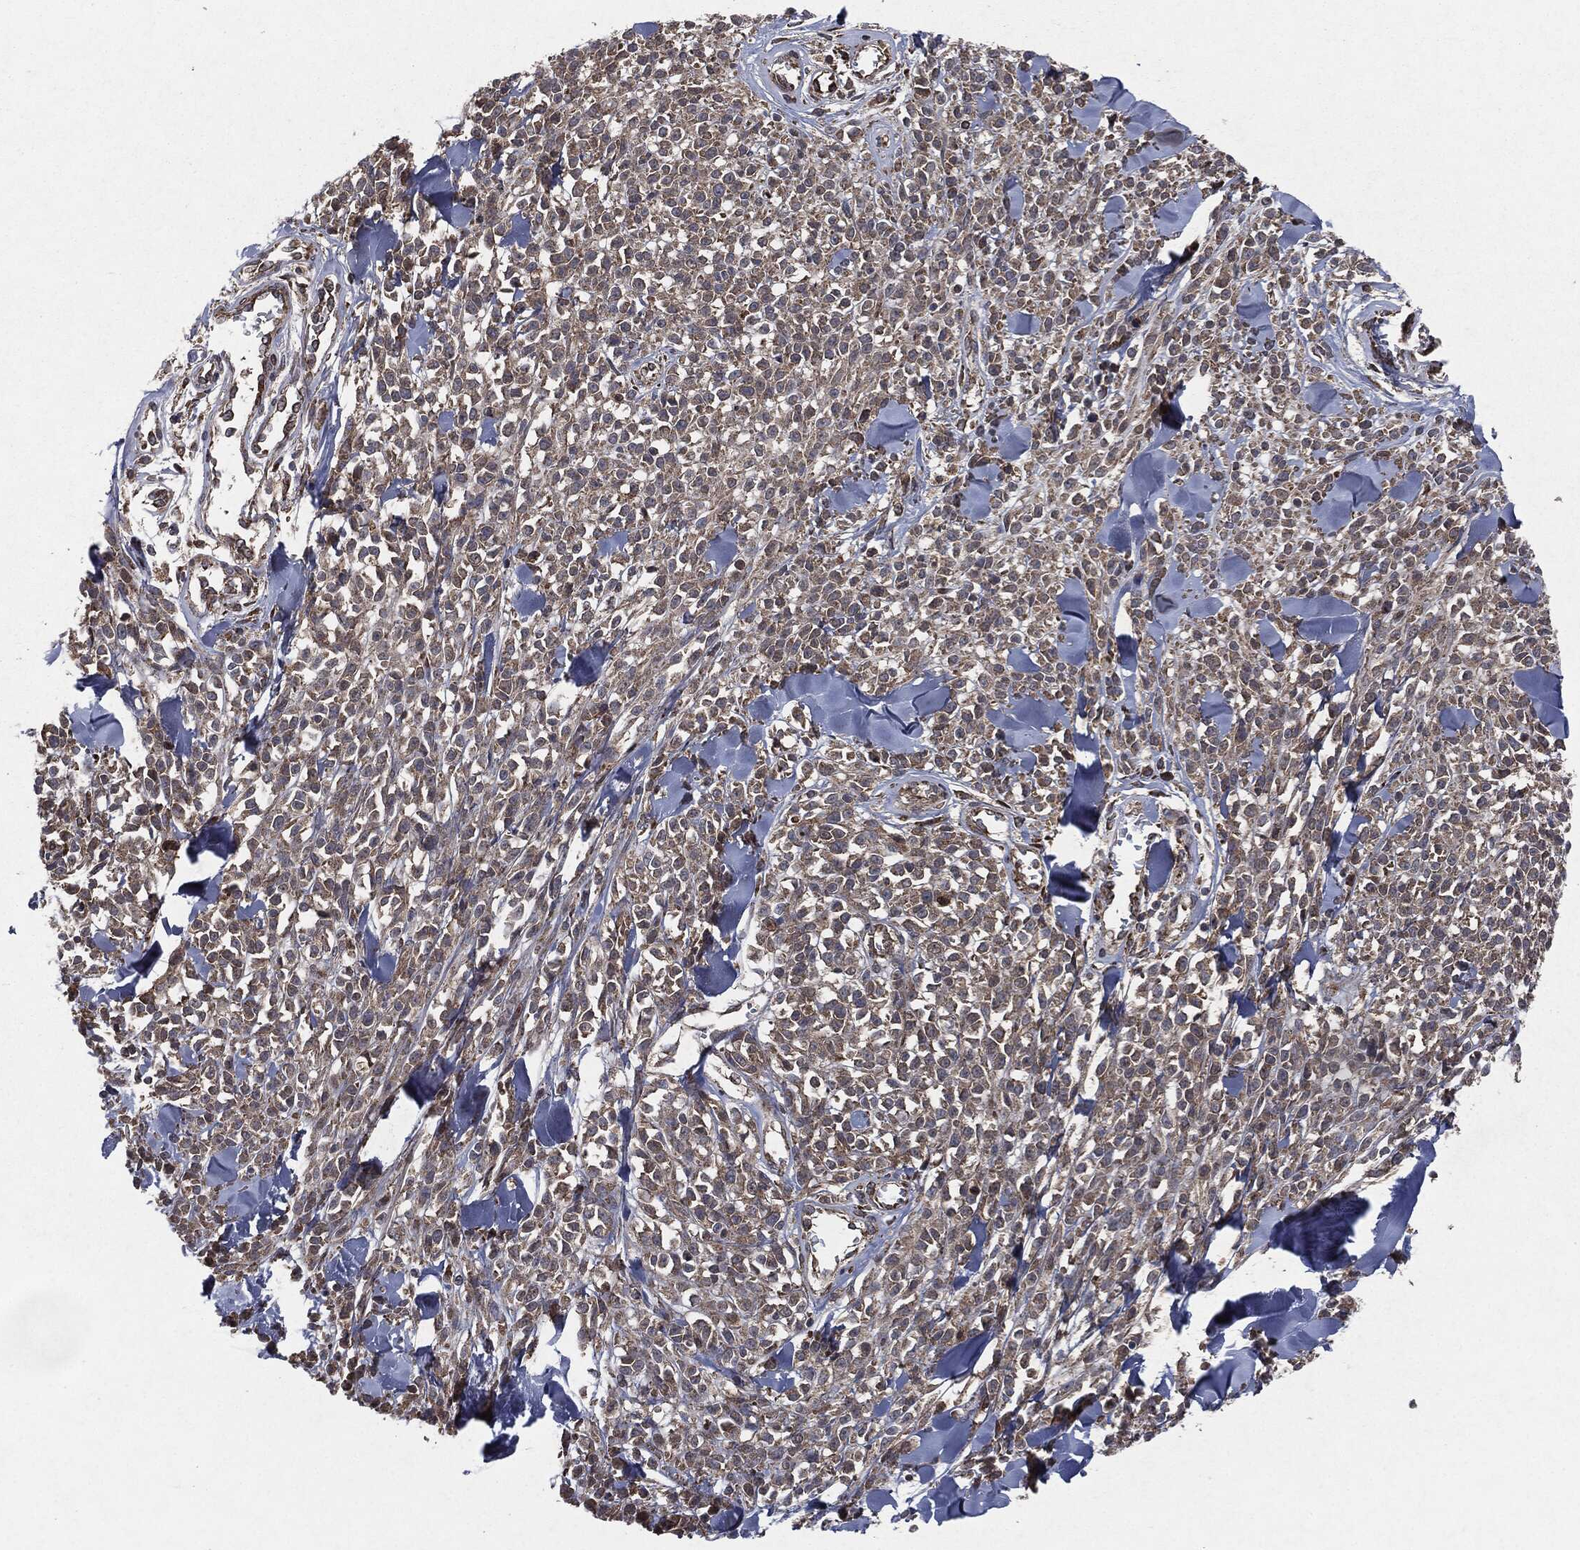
{"staining": {"intensity": "moderate", "quantity": "<25%", "location": "cytoplasmic/membranous"}, "tissue": "melanoma", "cell_type": "Tumor cells", "image_type": "cancer", "snomed": [{"axis": "morphology", "description": "Malignant melanoma, NOS"}, {"axis": "topography", "description": "Skin"}, {"axis": "topography", "description": "Skin of trunk"}], "caption": "Immunohistochemistry photomicrograph of human melanoma stained for a protein (brown), which demonstrates low levels of moderate cytoplasmic/membranous staining in approximately <25% of tumor cells.", "gene": "RAF1", "patient": {"sex": "male", "age": 74}}